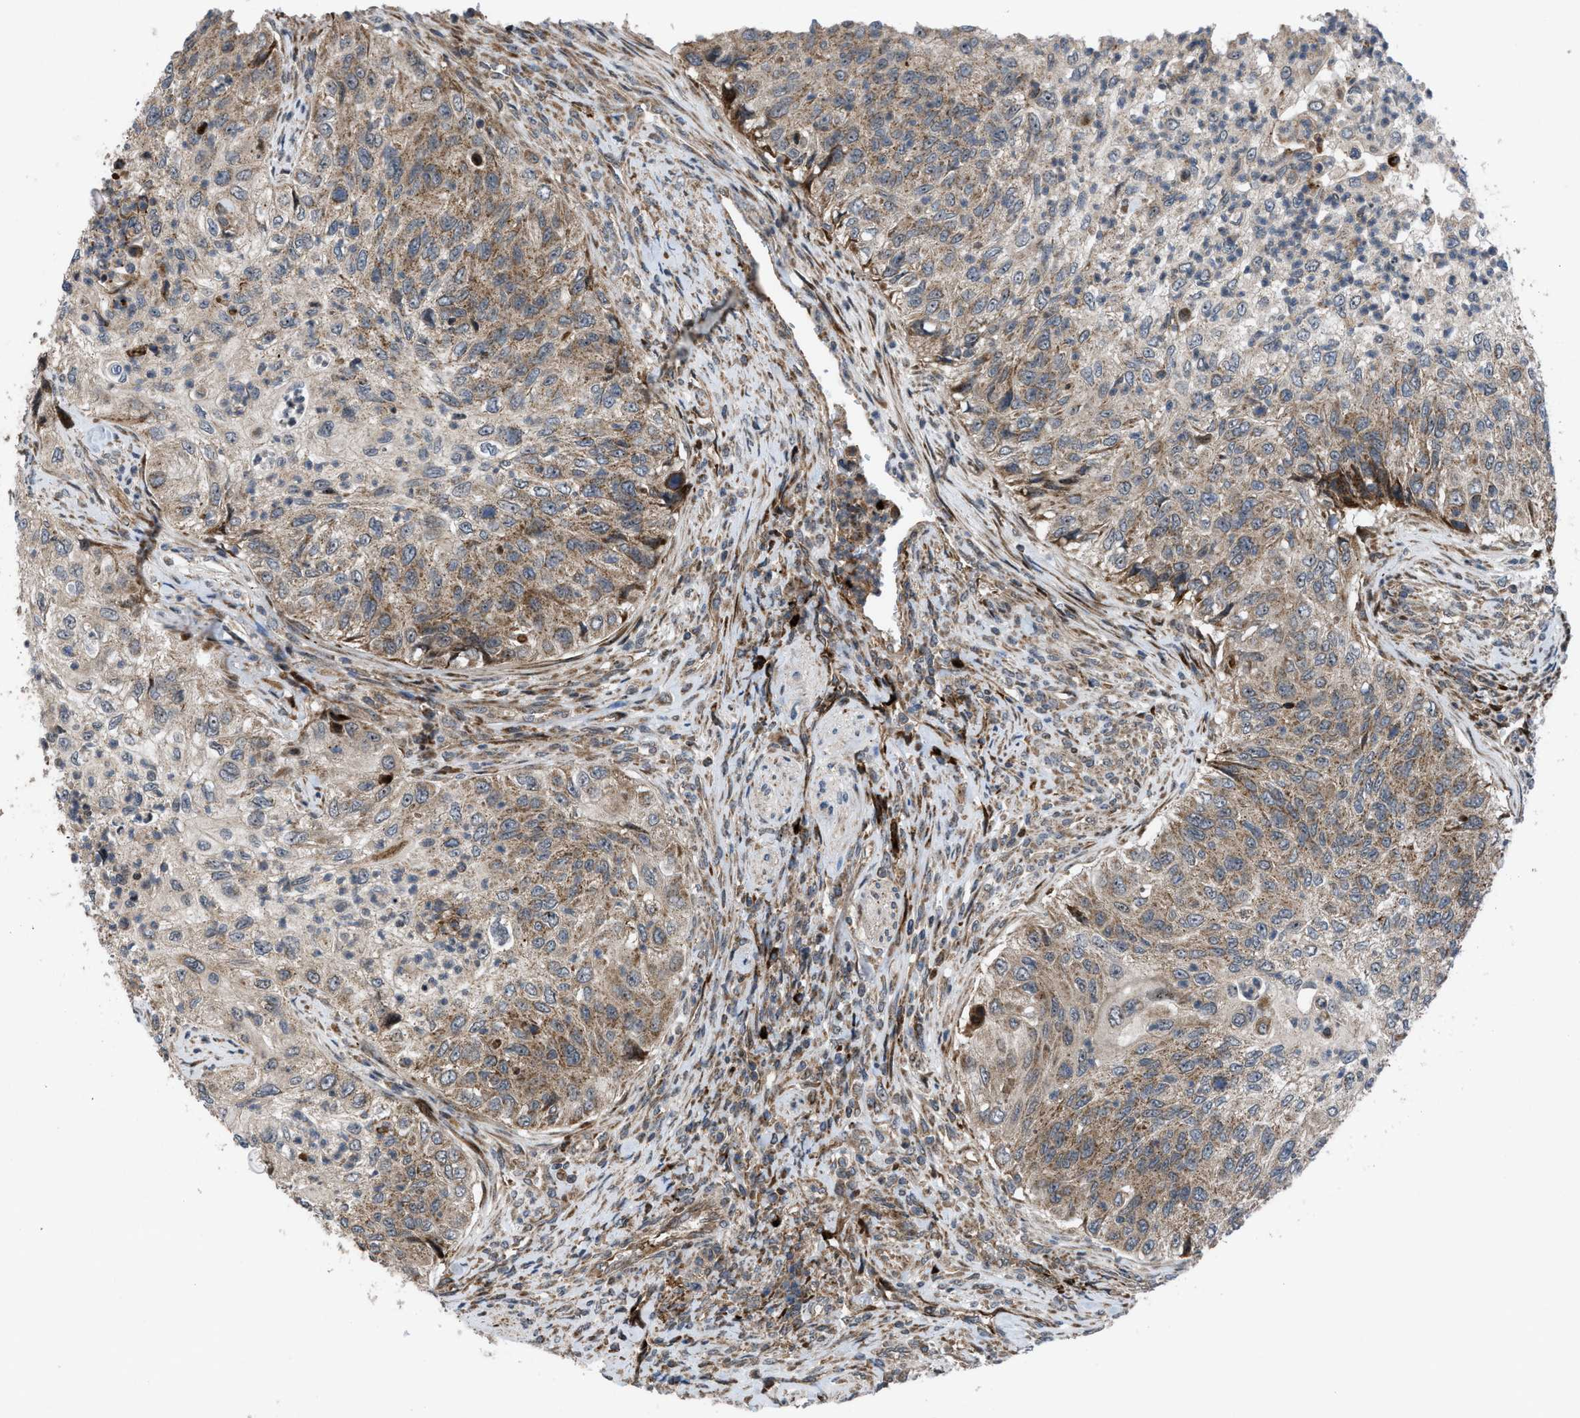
{"staining": {"intensity": "weak", "quantity": ">75%", "location": "cytoplasmic/membranous"}, "tissue": "urothelial cancer", "cell_type": "Tumor cells", "image_type": "cancer", "snomed": [{"axis": "morphology", "description": "Urothelial carcinoma, High grade"}, {"axis": "topography", "description": "Urinary bladder"}], "caption": "Urothelial carcinoma (high-grade) tissue displays weak cytoplasmic/membranous positivity in about >75% of tumor cells, visualized by immunohistochemistry. (brown staining indicates protein expression, while blue staining denotes nuclei).", "gene": "AP3M2", "patient": {"sex": "female", "age": 60}}